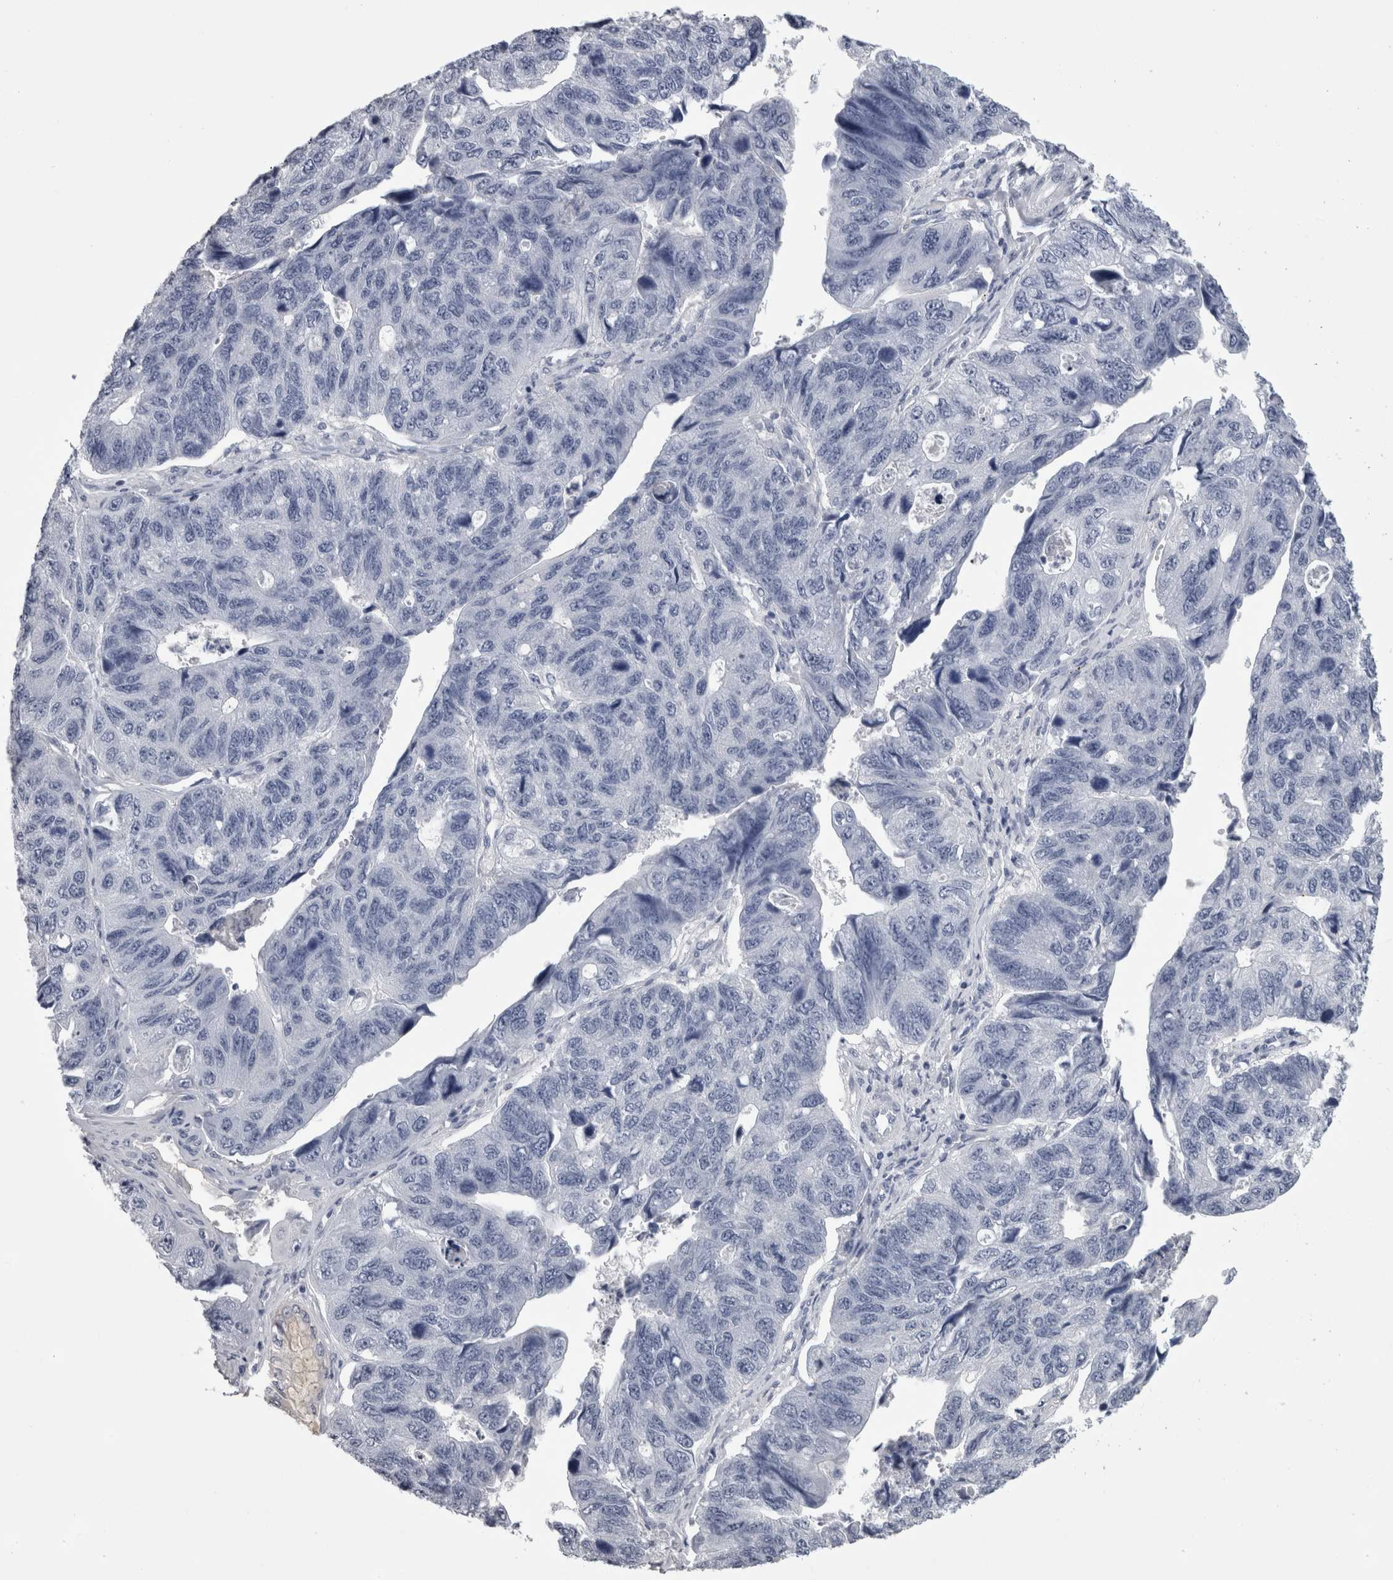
{"staining": {"intensity": "negative", "quantity": "none", "location": "none"}, "tissue": "stomach cancer", "cell_type": "Tumor cells", "image_type": "cancer", "snomed": [{"axis": "morphology", "description": "Adenocarcinoma, NOS"}, {"axis": "topography", "description": "Stomach"}], "caption": "Protein analysis of stomach cancer reveals no significant positivity in tumor cells. (DAB immunohistochemistry, high magnification).", "gene": "AFMID", "patient": {"sex": "male", "age": 59}}